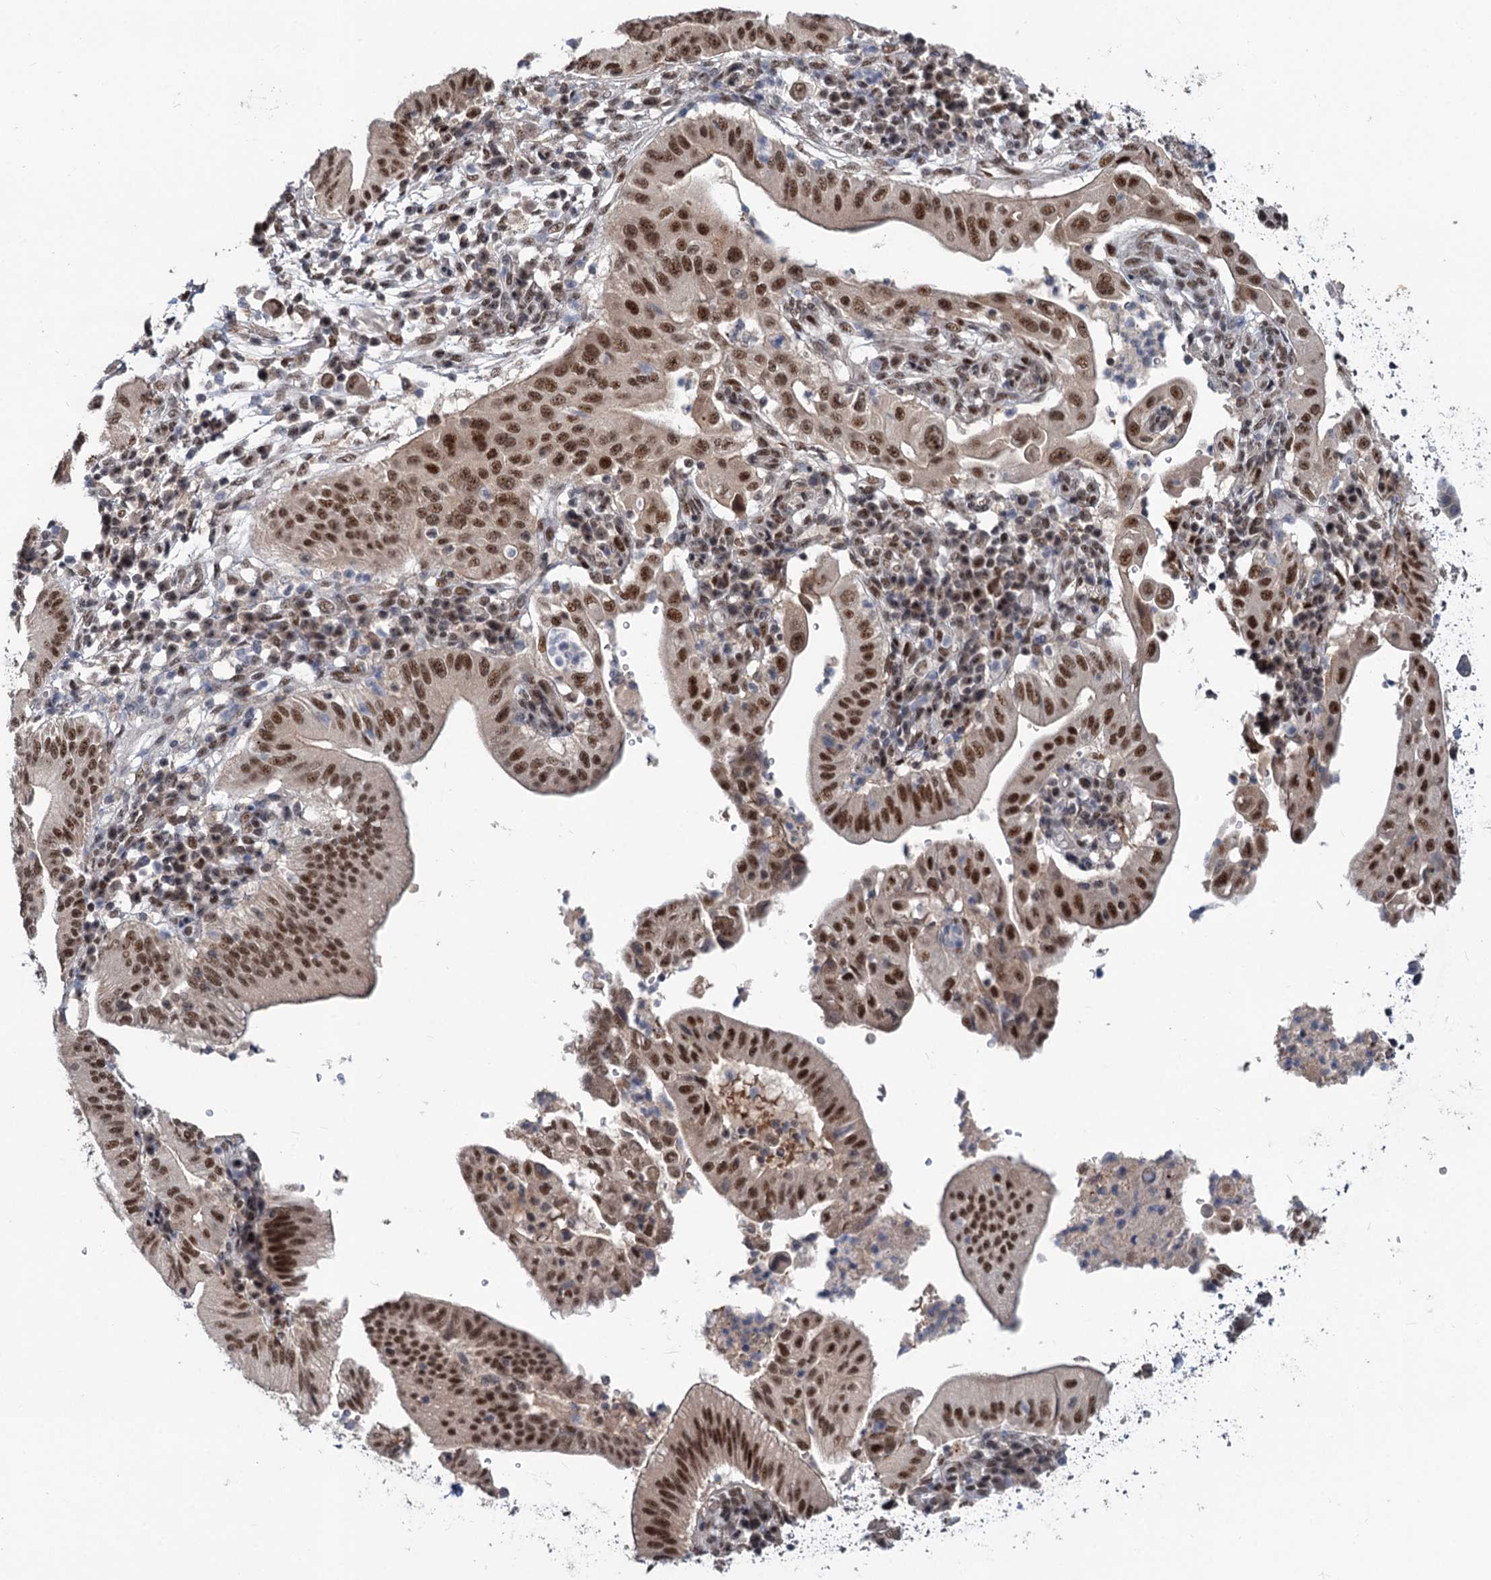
{"staining": {"intensity": "moderate", "quantity": ">75%", "location": "nuclear"}, "tissue": "pancreatic cancer", "cell_type": "Tumor cells", "image_type": "cancer", "snomed": [{"axis": "morphology", "description": "Adenocarcinoma, NOS"}, {"axis": "topography", "description": "Pancreas"}], "caption": "Brown immunohistochemical staining in pancreatic adenocarcinoma demonstrates moderate nuclear staining in about >75% of tumor cells. (IHC, brightfield microscopy, high magnification).", "gene": "PHF8", "patient": {"sex": "male", "age": 68}}